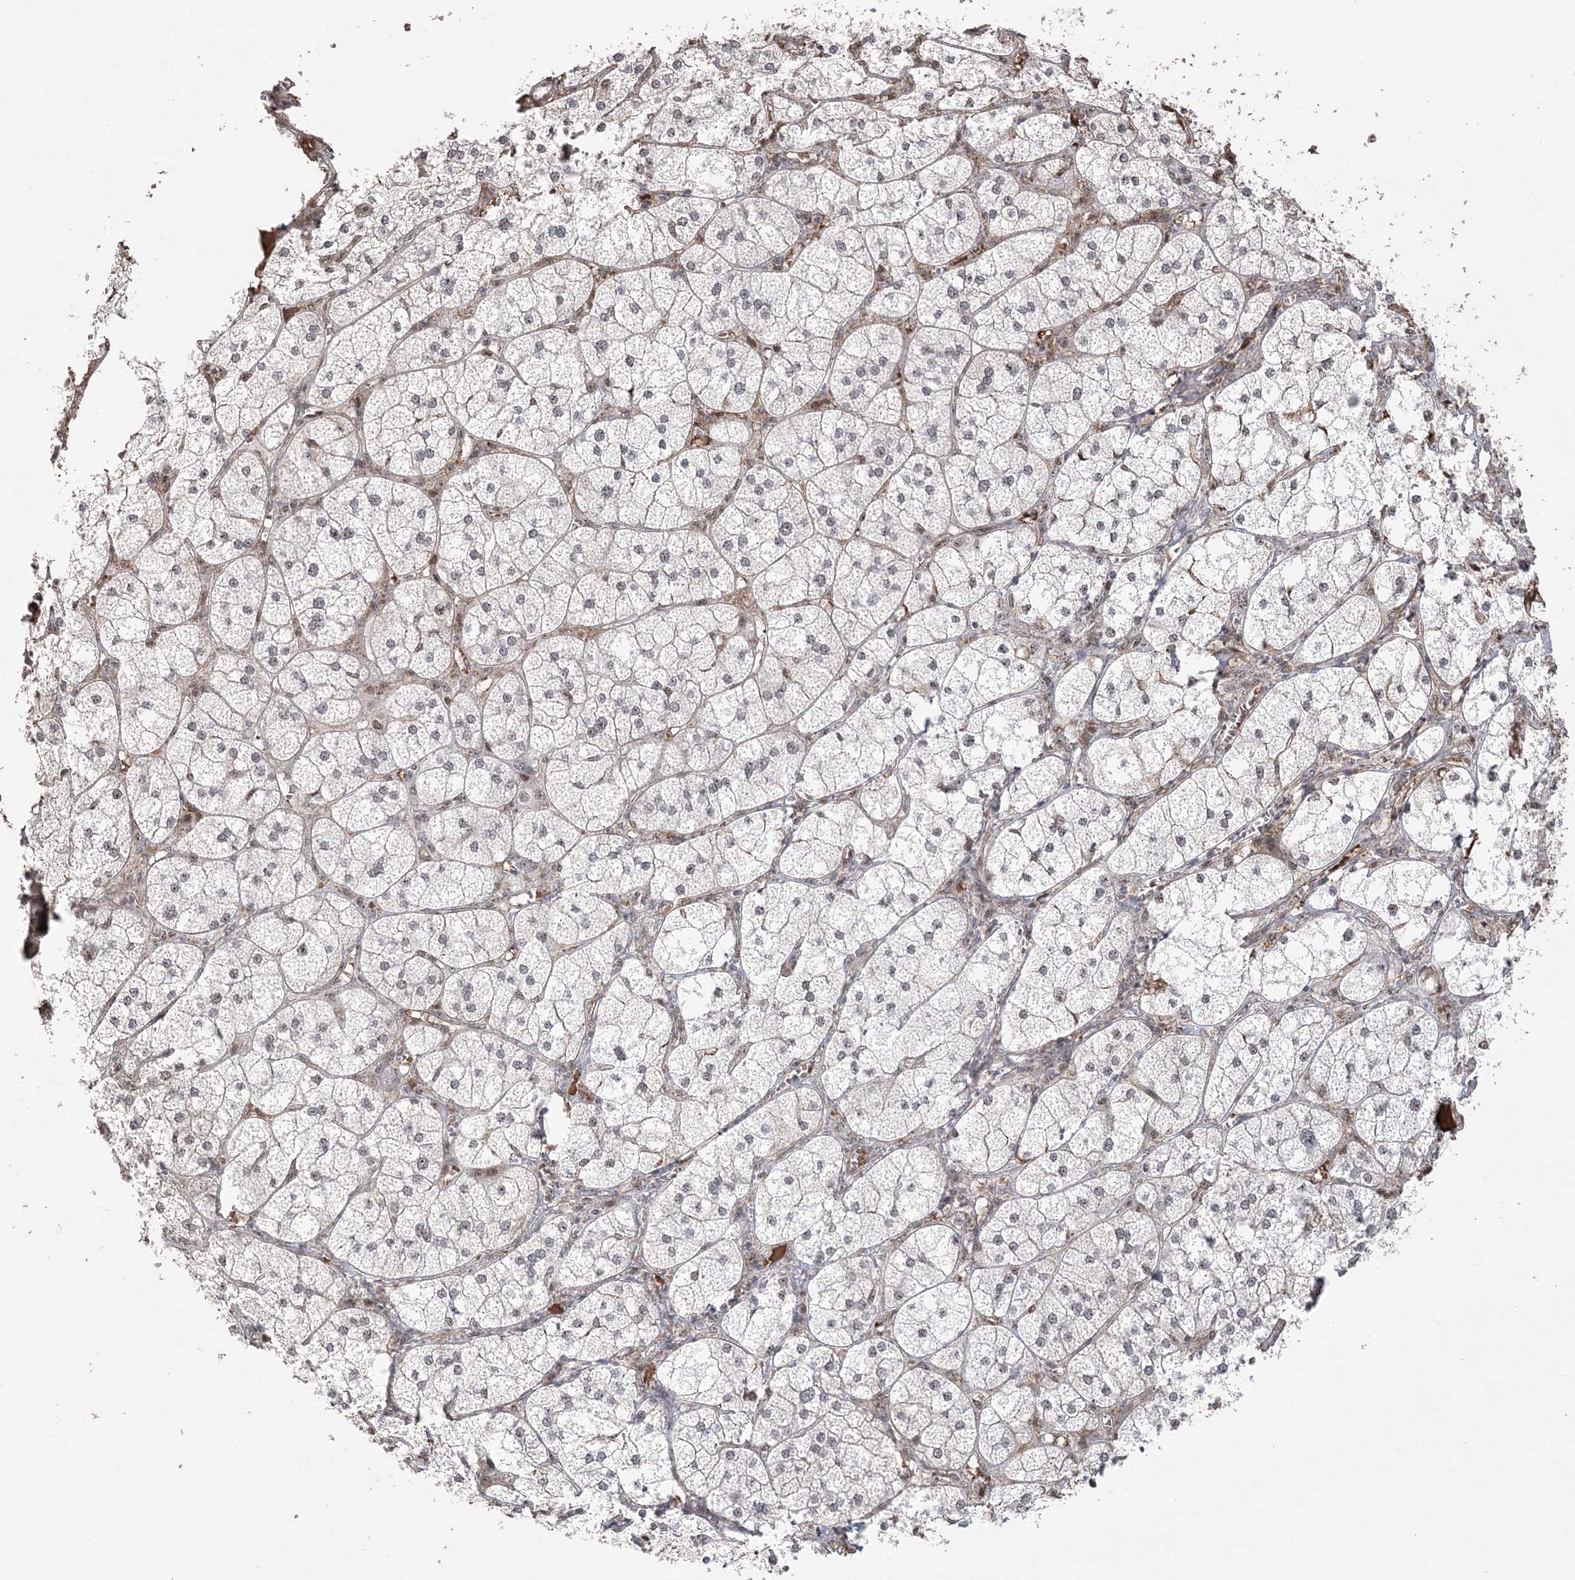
{"staining": {"intensity": "moderate", "quantity": ">75%", "location": "nuclear"}, "tissue": "adrenal gland", "cell_type": "Glandular cells", "image_type": "normal", "snomed": [{"axis": "morphology", "description": "Normal tissue, NOS"}, {"axis": "topography", "description": "Adrenal gland"}], "caption": "A high-resolution photomicrograph shows immunohistochemistry staining of normal adrenal gland, which shows moderate nuclear staining in approximately >75% of glandular cells.", "gene": "RBM17", "patient": {"sex": "female", "age": 61}}